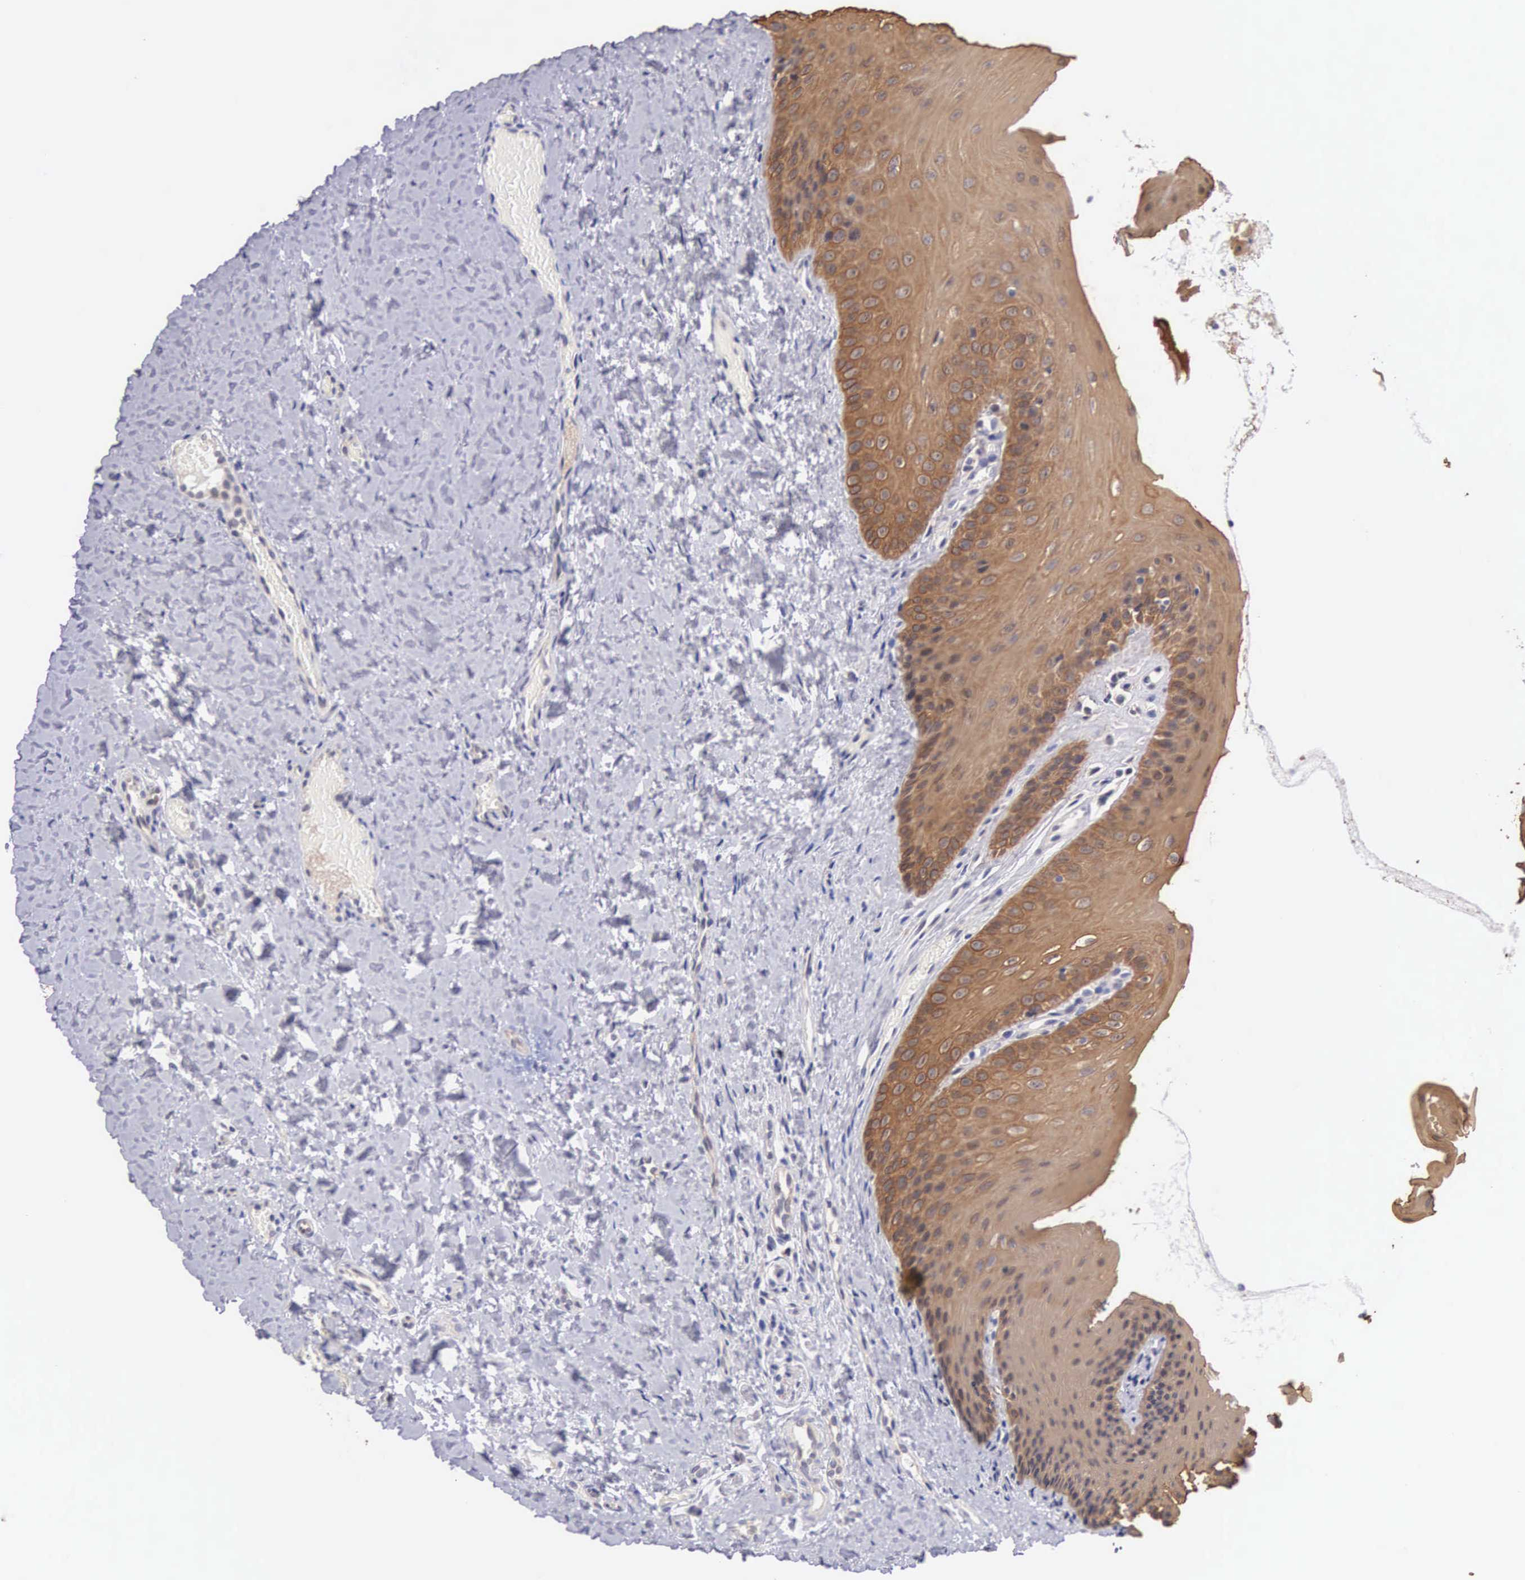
{"staining": {"intensity": "moderate", "quantity": ">75%", "location": "cytoplasmic/membranous"}, "tissue": "oral mucosa", "cell_type": "Squamous epithelial cells", "image_type": "normal", "snomed": [{"axis": "morphology", "description": "Normal tissue, NOS"}, {"axis": "topography", "description": "Oral tissue"}], "caption": "Immunohistochemistry (IHC) histopathology image of benign oral mucosa: oral mucosa stained using immunohistochemistry (IHC) exhibits medium levels of moderate protein expression localized specifically in the cytoplasmic/membranous of squamous epithelial cells, appearing as a cytoplasmic/membranous brown color.", "gene": "PIR", "patient": {"sex": "female", "age": 23}}